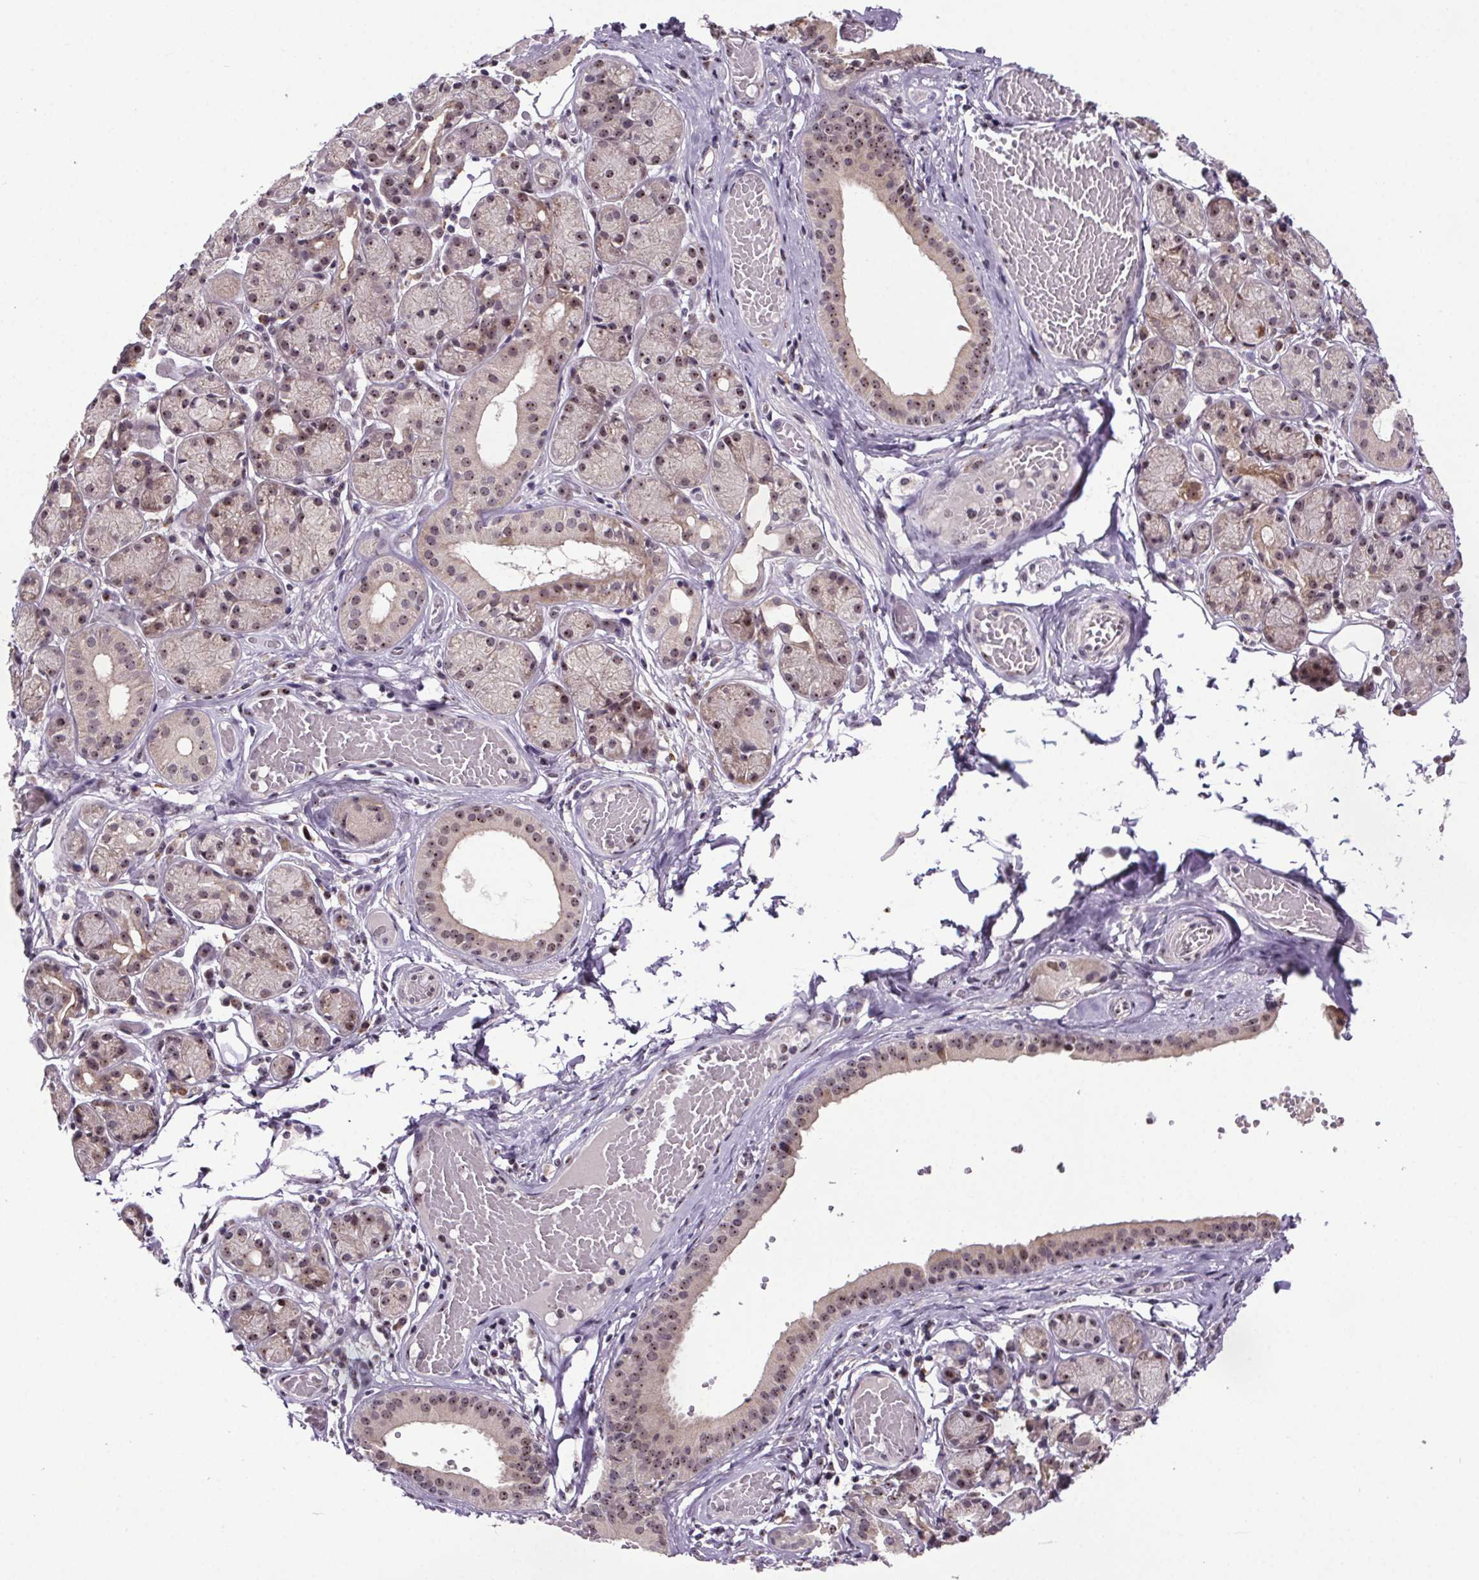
{"staining": {"intensity": "moderate", "quantity": "25%-75%", "location": "cytoplasmic/membranous,nuclear"}, "tissue": "salivary gland", "cell_type": "Glandular cells", "image_type": "normal", "snomed": [{"axis": "morphology", "description": "Normal tissue, NOS"}, {"axis": "topography", "description": "Salivary gland"}, {"axis": "topography", "description": "Peripheral nerve tissue"}], "caption": "This photomicrograph exhibits unremarkable salivary gland stained with immunohistochemistry to label a protein in brown. The cytoplasmic/membranous,nuclear of glandular cells show moderate positivity for the protein. Nuclei are counter-stained blue.", "gene": "ATMIN", "patient": {"sex": "male", "age": 71}}